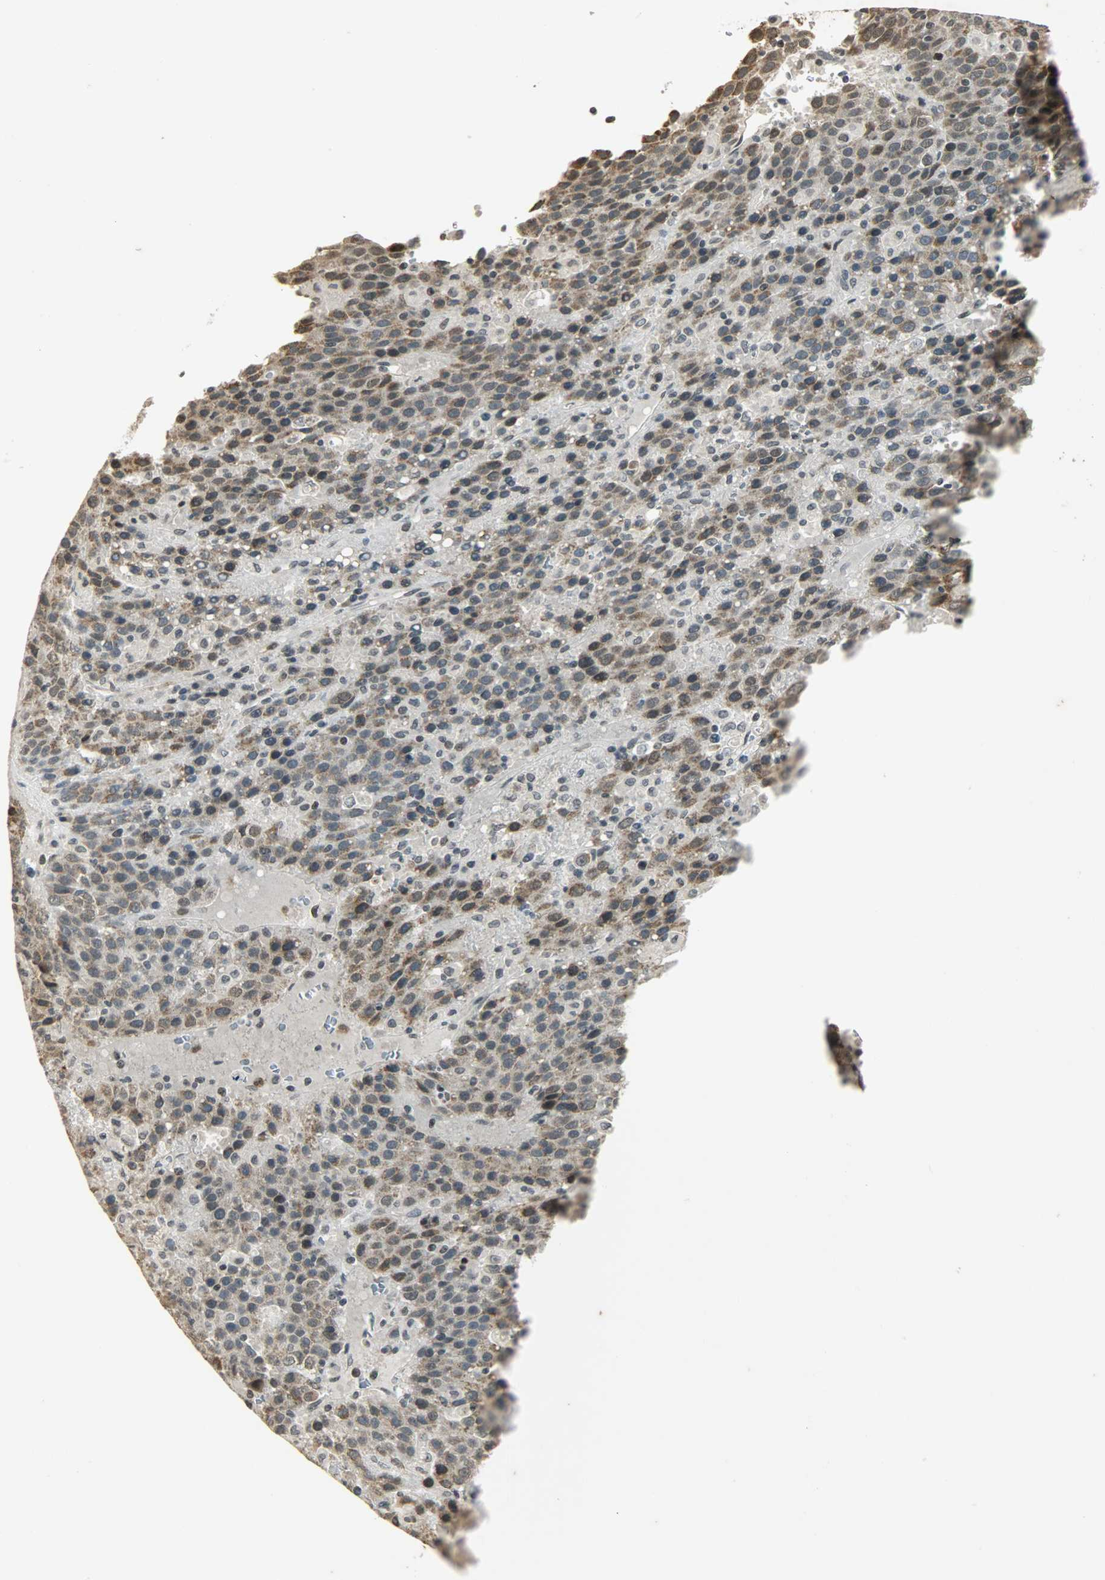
{"staining": {"intensity": "weak", "quantity": "25%-75%", "location": "cytoplasmic/membranous"}, "tissue": "liver cancer", "cell_type": "Tumor cells", "image_type": "cancer", "snomed": [{"axis": "morphology", "description": "Carcinoma, Hepatocellular, NOS"}, {"axis": "topography", "description": "Liver"}], "caption": "Protein staining of hepatocellular carcinoma (liver) tissue displays weak cytoplasmic/membranous positivity in about 25%-75% of tumor cells.", "gene": "SMARCA5", "patient": {"sex": "female", "age": 53}}